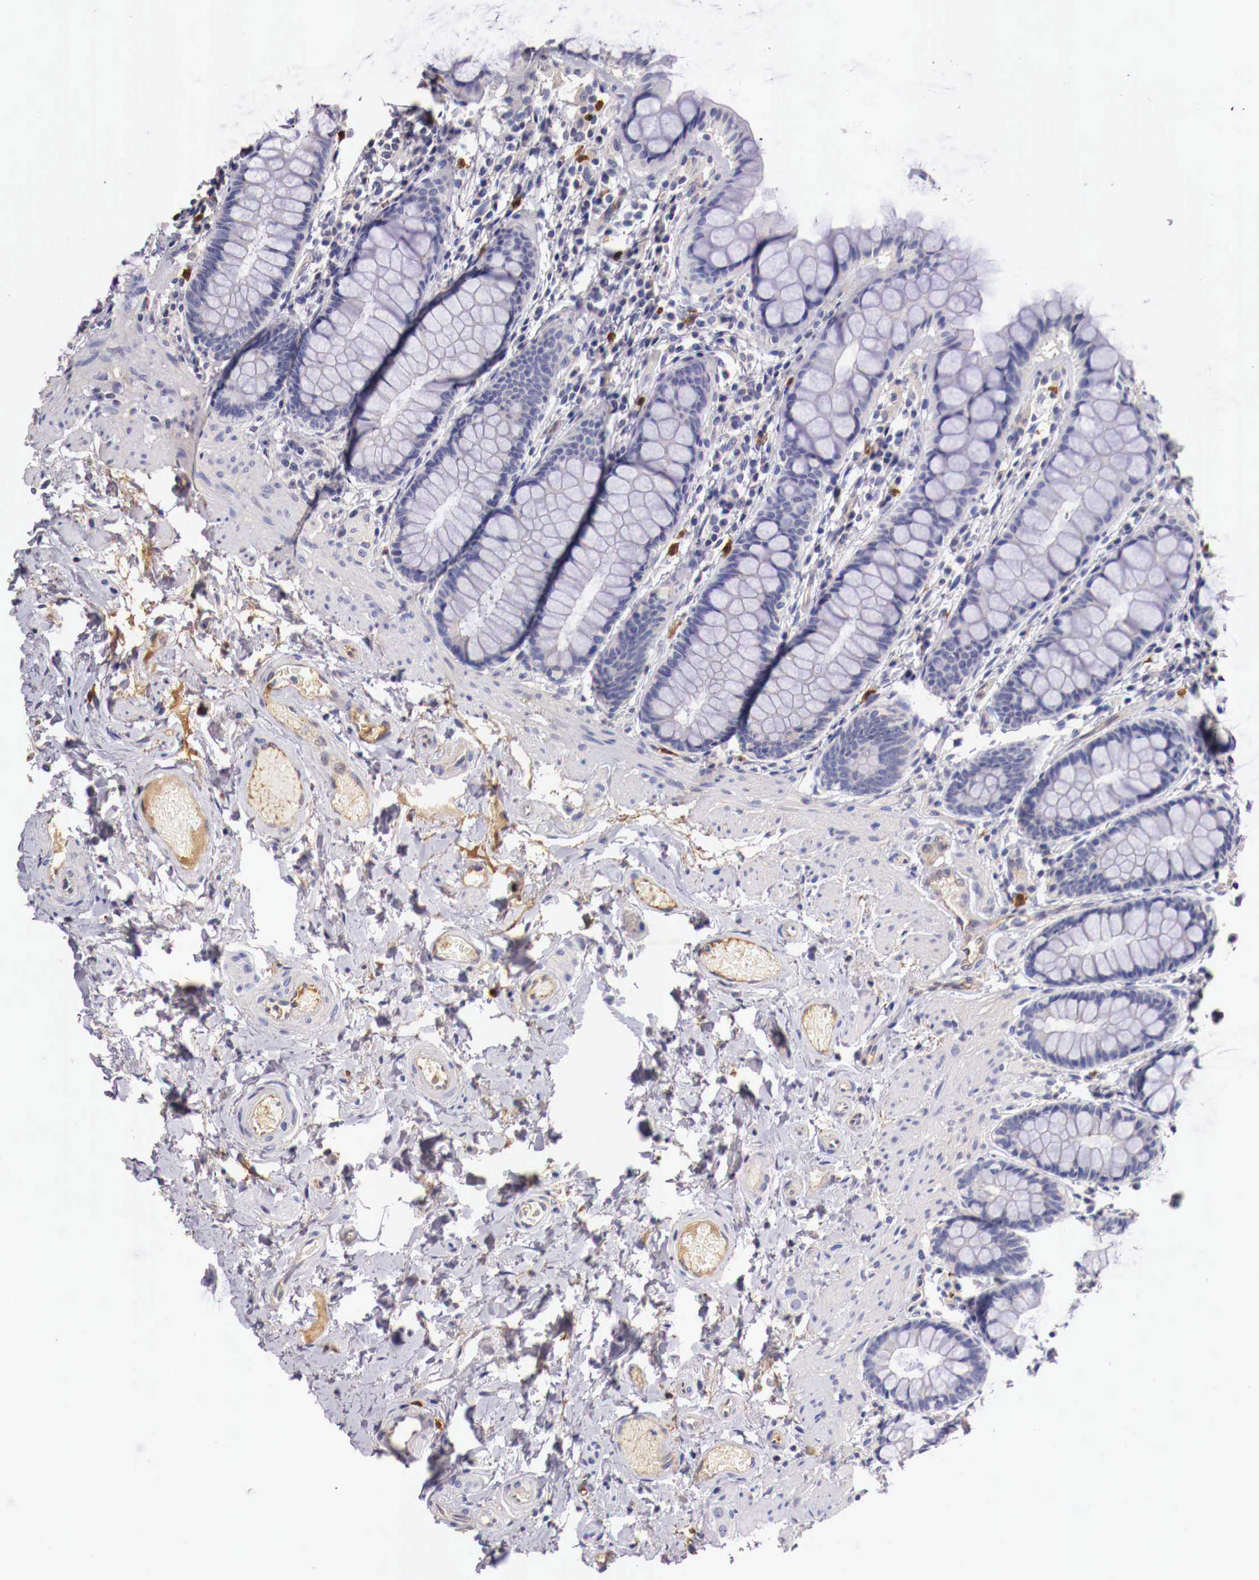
{"staining": {"intensity": "negative", "quantity": "none", "location": "none"}, "tissue": "rectum", "cell_type": "Glandular cells", "image_type": "normal", "snomed": [{"axis": "morphology", "description": "Normal tissue, NOS"}, {"axis": "topography", "description": "Rectum"}], "caption": "The IHC micrograph has no significant expression in glandular cells of rectum.", "gene": "PITPNA", "patient": {"sex": "male", "age": 86}}